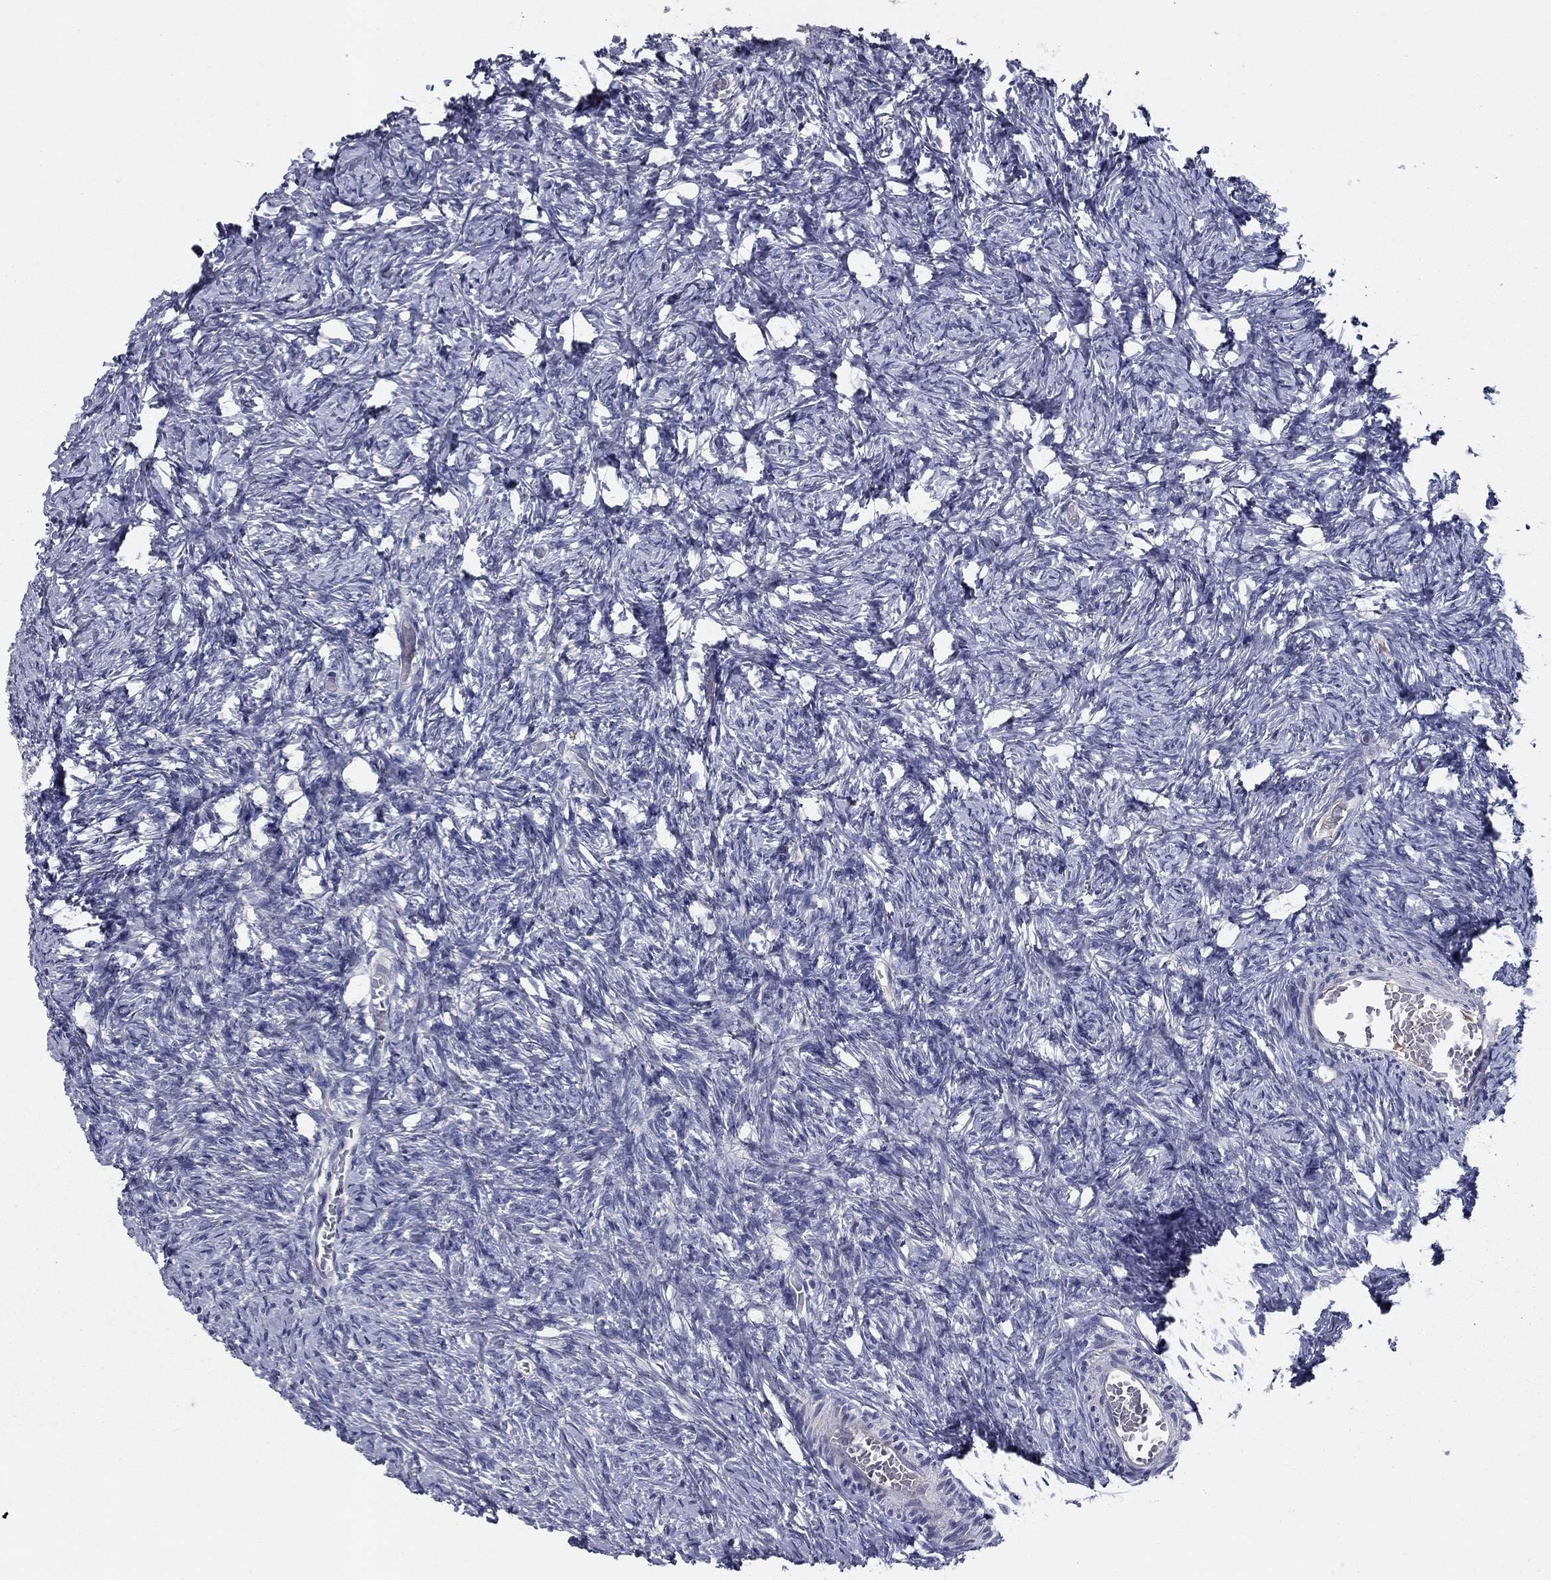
{"staining": {"intensity": "negative", "quantity": "none", "location": "none"}, "tissue": "ovary", "cell_type": "Ovarian stroma cells", "image_type": "normal", "snomed": [{"axis": "morphology", "description": "Normal tissue, NOS"}, {"axis": "topography", "description": "Ovary"}], "caption": "An IHC histopathology image of benign ovary is shown. There is no staining in ovarian stroma cells of ovary.", "gene": "CD274", "patient": {"sex": "female", "age": 39}}